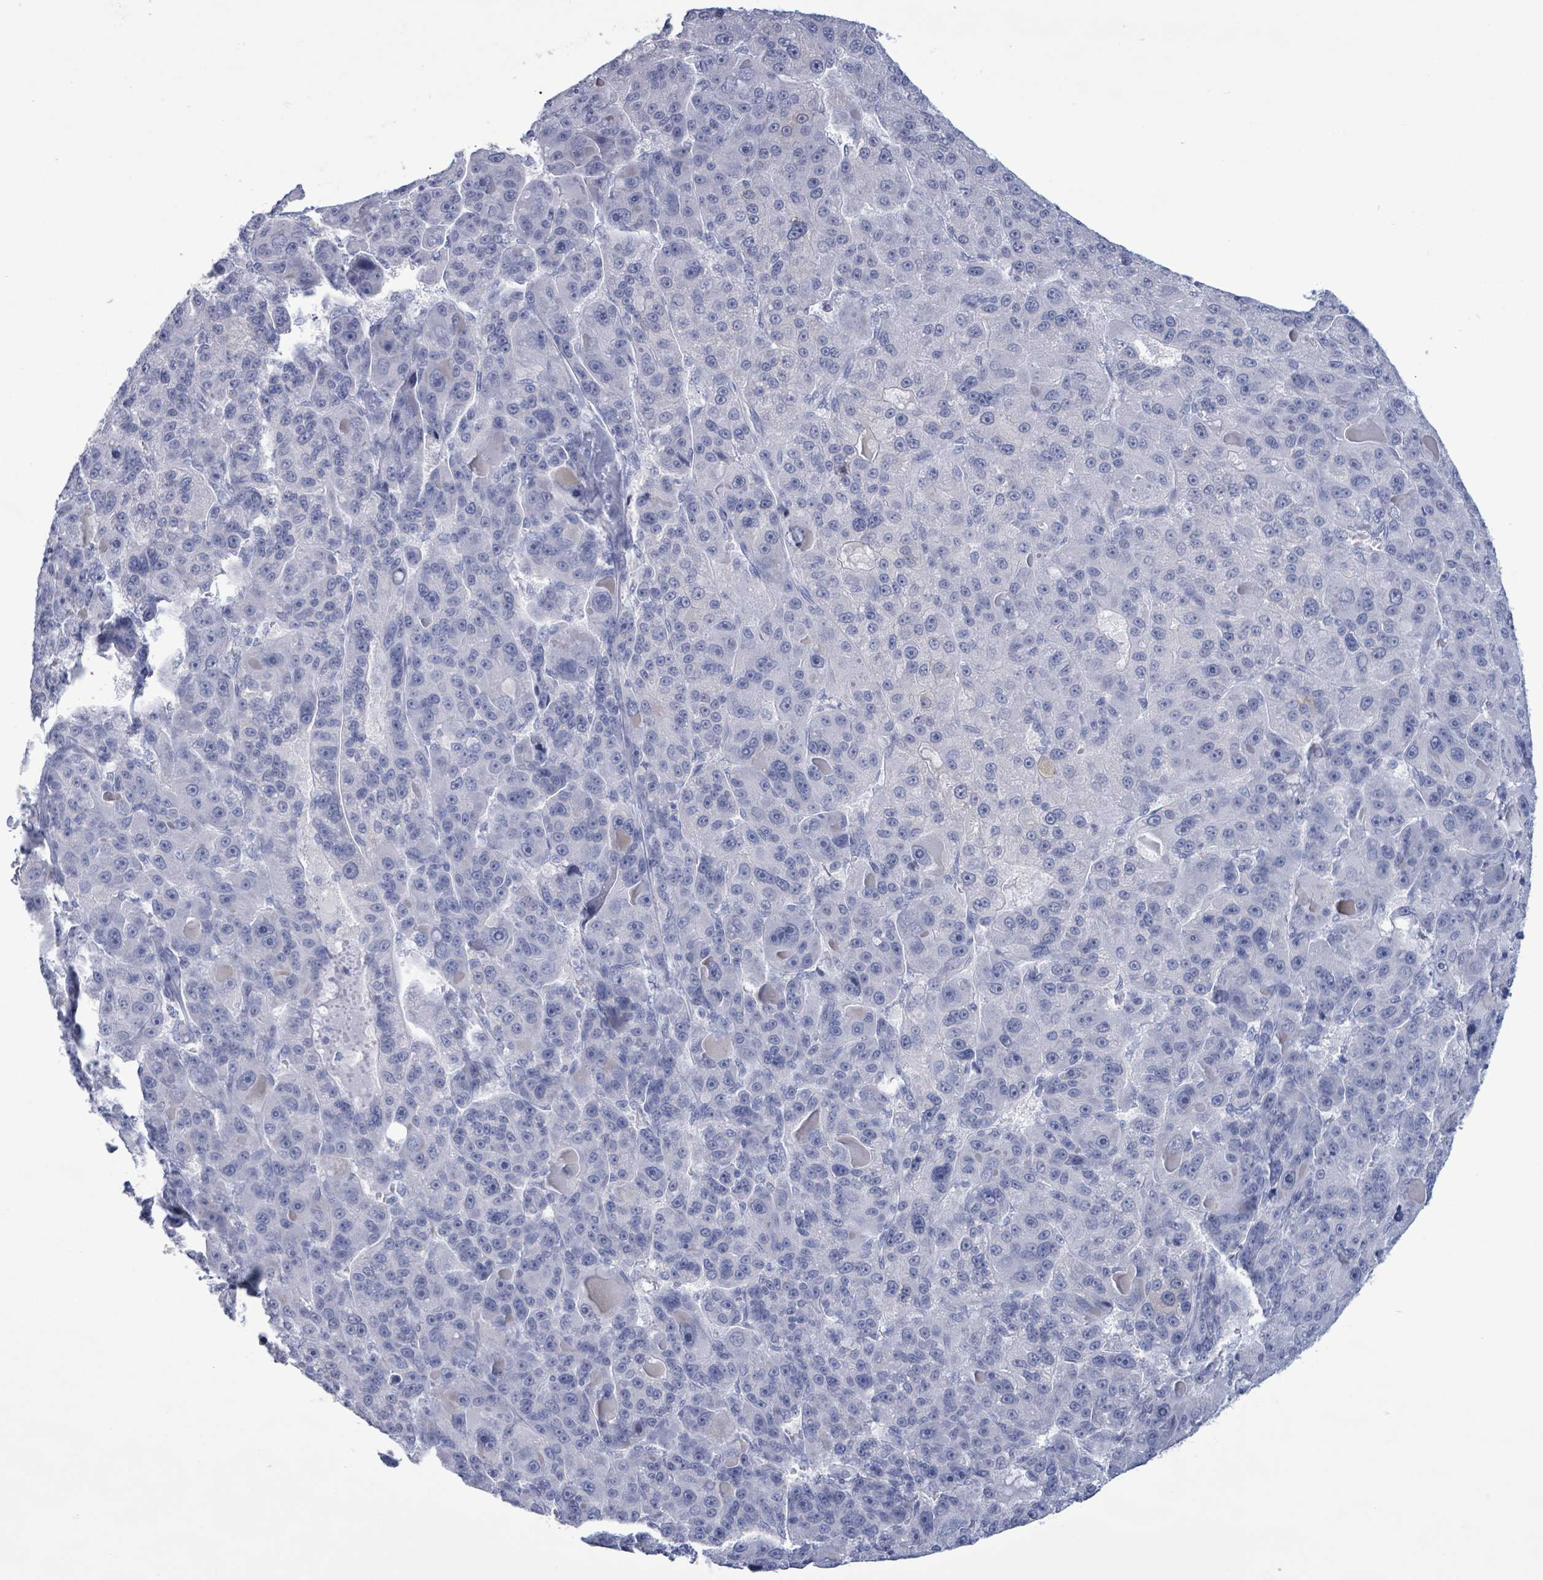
{"staining": {"intensity": "negative", "quantity": "none", "location": "none"}, "tissue": "liver cancer", "cell_type": "Tumor cells", "image_type": "cancer", "snomed": [{"axis": "morphology", "description": "Carcinoma, Hepatocellular, NOS"}, {"axis": "topography", "description": "Liver"}], "caption": "Tumor cells show no significant staining in liver cancer (hepatocellular carcinoma).", "gene": "ZNF771", "patient": {"sex": "male", "age": 76}}